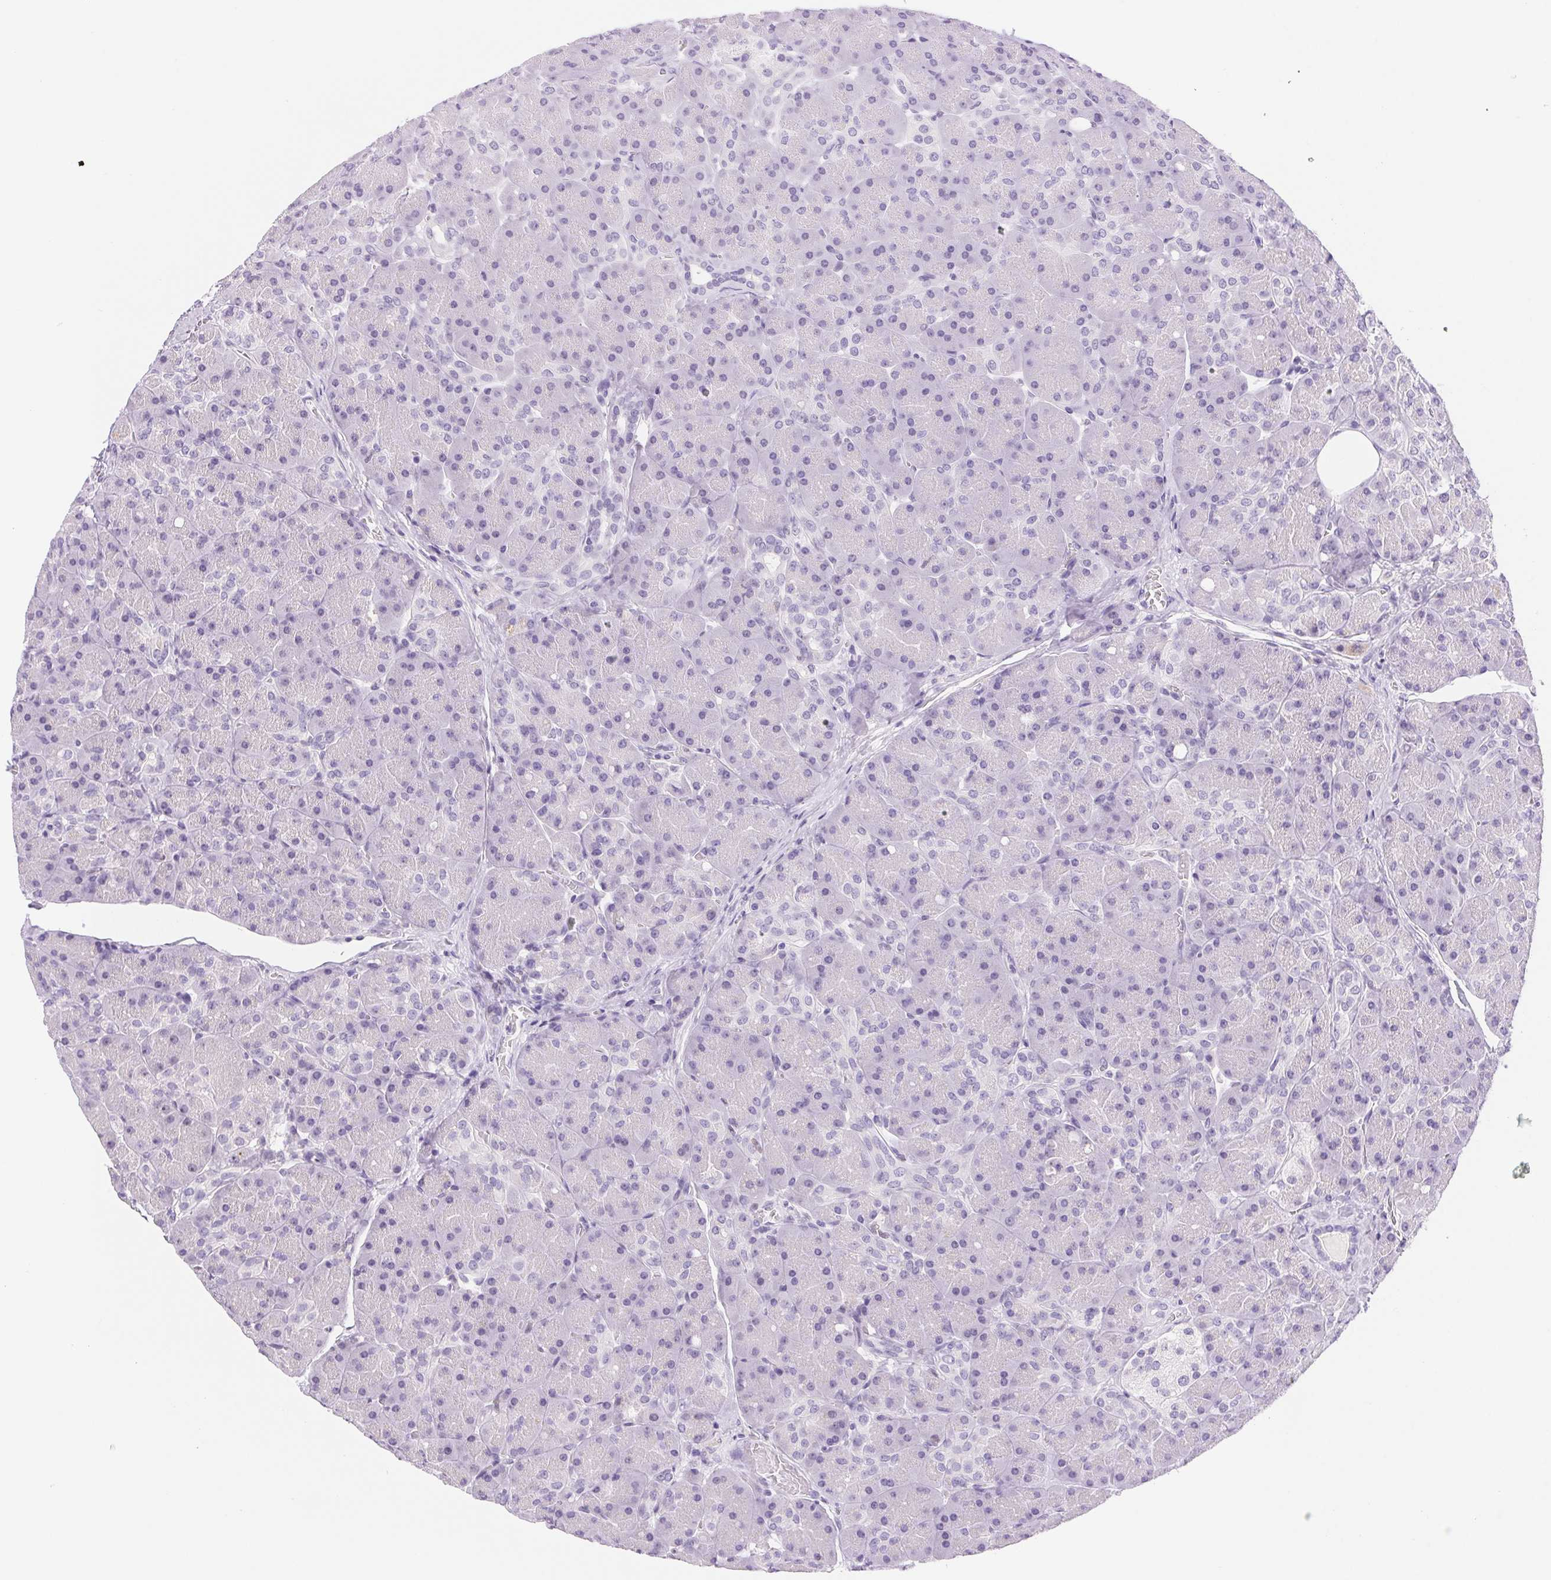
{"staining": {"intensity": "negative", "quantity": "none", "location": "none"}, "tissue": "pancreas", "cell_type": "Exocrine glandular cells", "image_type": "normal", "snomed": [{"axis": "morphology", "description": "Normal tissue, NOS"}, {"axis": "topography", "description": "Pancreas"}], "caption": "Exocrine glandular cells show no significant positivity in normal pancreas.", "gene": "ASGR2", "patient": {"sex": "male", "age": 55}}